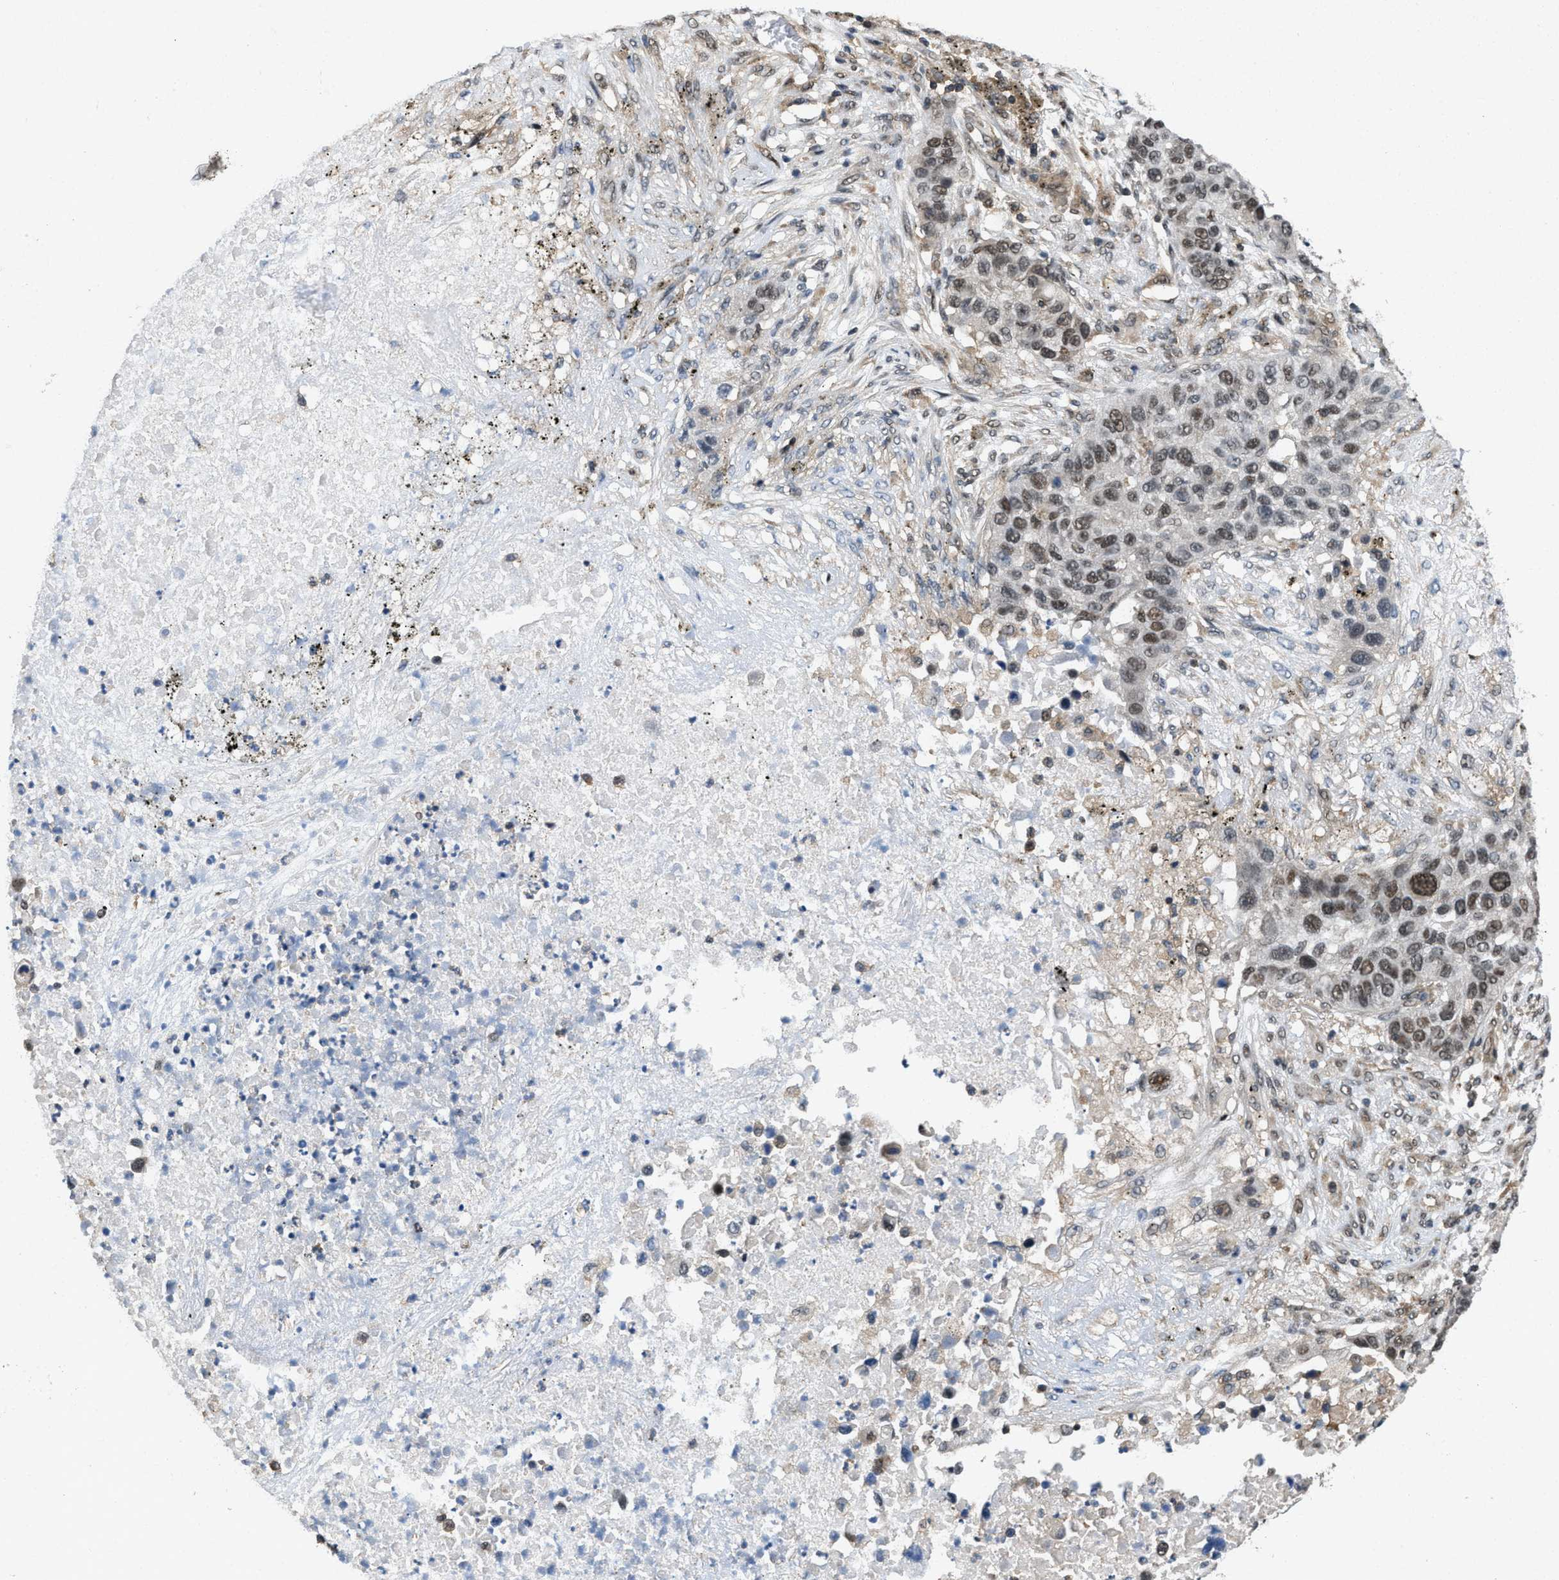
{"staining": {"intensity": "moderate", "quantity": "25%-75%", "location": "cytoplasmic/membranous,nuclear"}, "tissue": "lung cancer", "cell_type": "Tumor cells", "image_type": "cancer", "snomed": [{"axis": "morphology", "description": "Squamous cell carcinoma, NOS"}, {"axis": "topography", "description": "Lung"}], "caption": "Moderate cytoplasmic/membranous and nuclear protein expression is present in about 25%-75% of tumor cells in lung squamous cell carcinoma. (DAB (3,3'-diaminobenzidine) IHC with brightfield microscopy, high magnification).", "gene": "ATF7IP", "patient": {"sex": "male", "age": 57}}